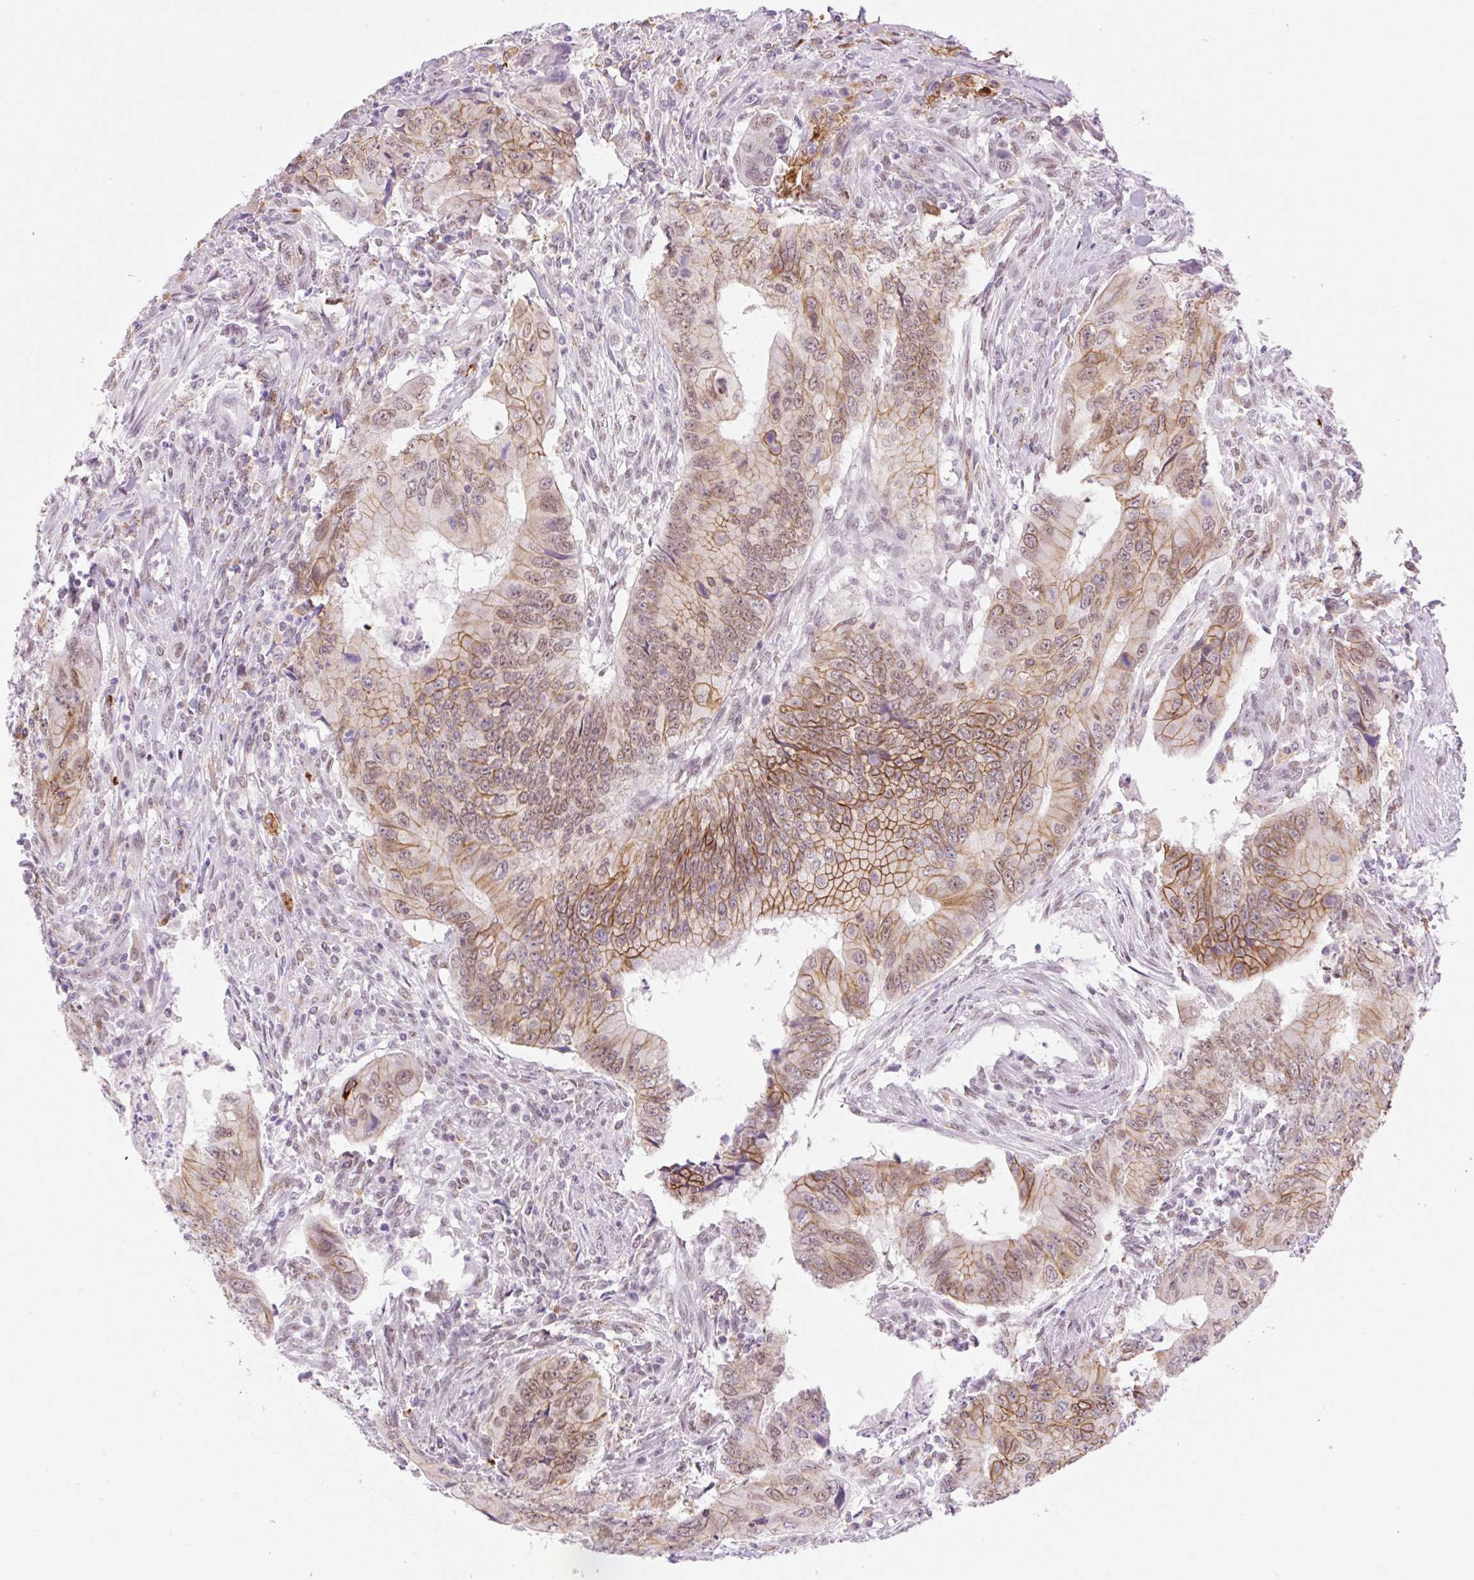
{"staining": {"intensity": "moderate", "quantity": ">75%", "location": "cytoplasmic/membranous,nuclear"}, "tissue": "colorectal cancer", "cell_type": "Tumor cells", "image_type": "cancer", "snomed": [{"axis": "morphology", "description": "Adenocarcinoma, NOS"}, {"axis": "topography", "description": "Colon"}], "caption": "Protein expression analysis of human colorectal cancer (adenocarcinoma) reveals moderate cytoplasmic/membranous and nuclear expression in about >75% of tumor cells. (IHC, brightfield microscopy, high magnification).", "gene": "PALM3", "patient": {"sex": "male", "age": 53}}